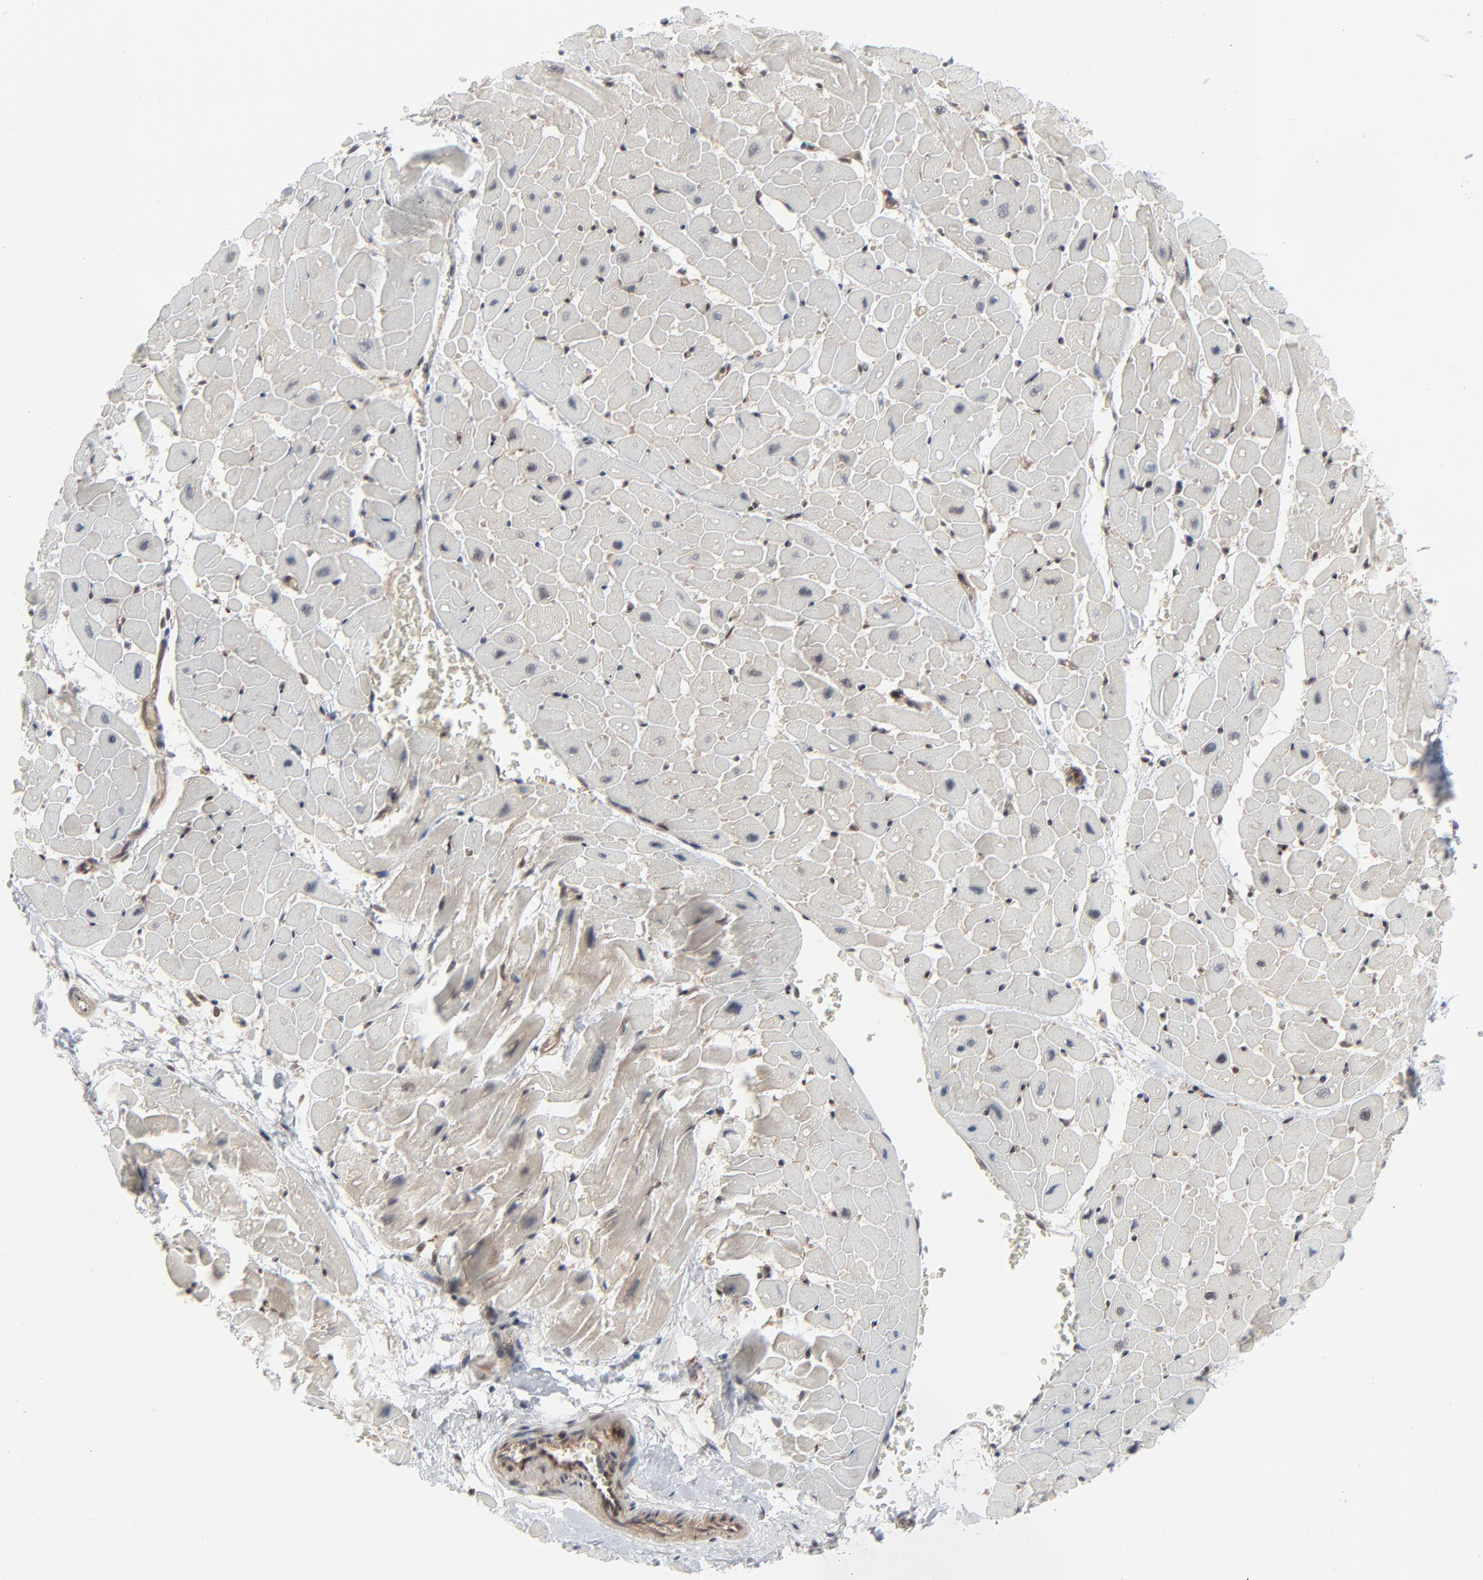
{"staining": {"intensity": "negative", "quantity": "none", "location": "none"}, "tissue": "heart muscle", "cell_type": "Cardiomyocytes", "image_type": "normal", "snomed": [{"axis": "morphology", "description": "Normal tissue, NOS"}, {"axis": "topography", "description": "Heart"}], "caption": "The immunohistochemistry (IHC) photomicrograph has no significant positivity in cardiomyocytes of heart muscle.", "gene": "AKT1", "patient": {"sex": "male", "age": 45}}